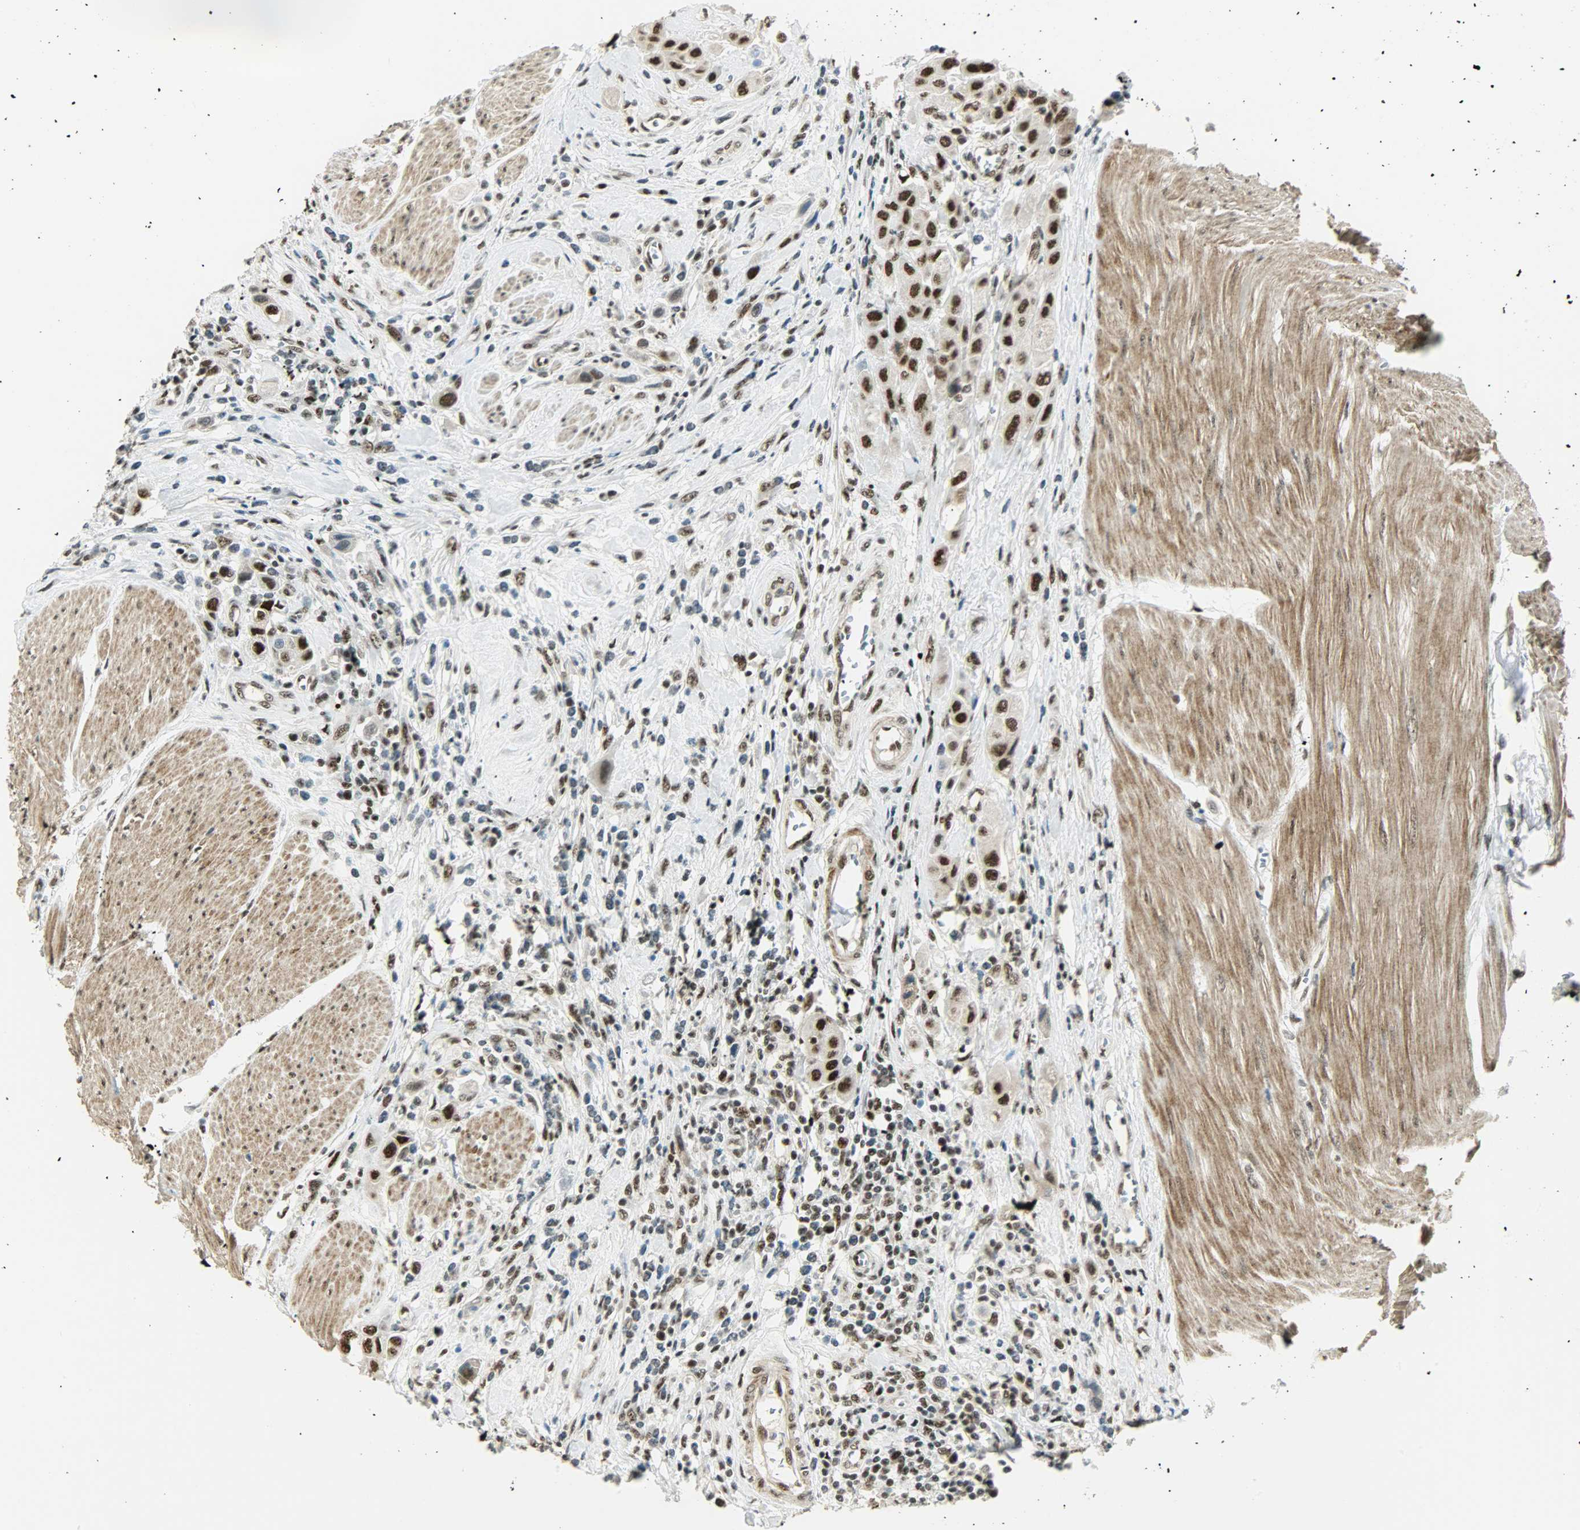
{"staining": {"intensity": "strong", "quantity": ">75%", "location": "nuclear"}, "tissue": "urothelial cancer", "cell_type": "Tumor cells", "image_type": "cancer", "snomed": [{"axis": "morphology", "description": "Urothelial carcinoma, High grade"}, {"axis": "topography", "description": "Urinary bladder"}], "caption": "Tumor cells exhibit high levels of strong nuclear positivity in about >75% of cells in human urothelial carcinoma (high-grade). Using DAB (brown) and hematoxylin (blue) stains, captured at high magnification using brightfield microscopy.", "gene": "SUGP1", "patient": {"sex": "male", "age": 50}}